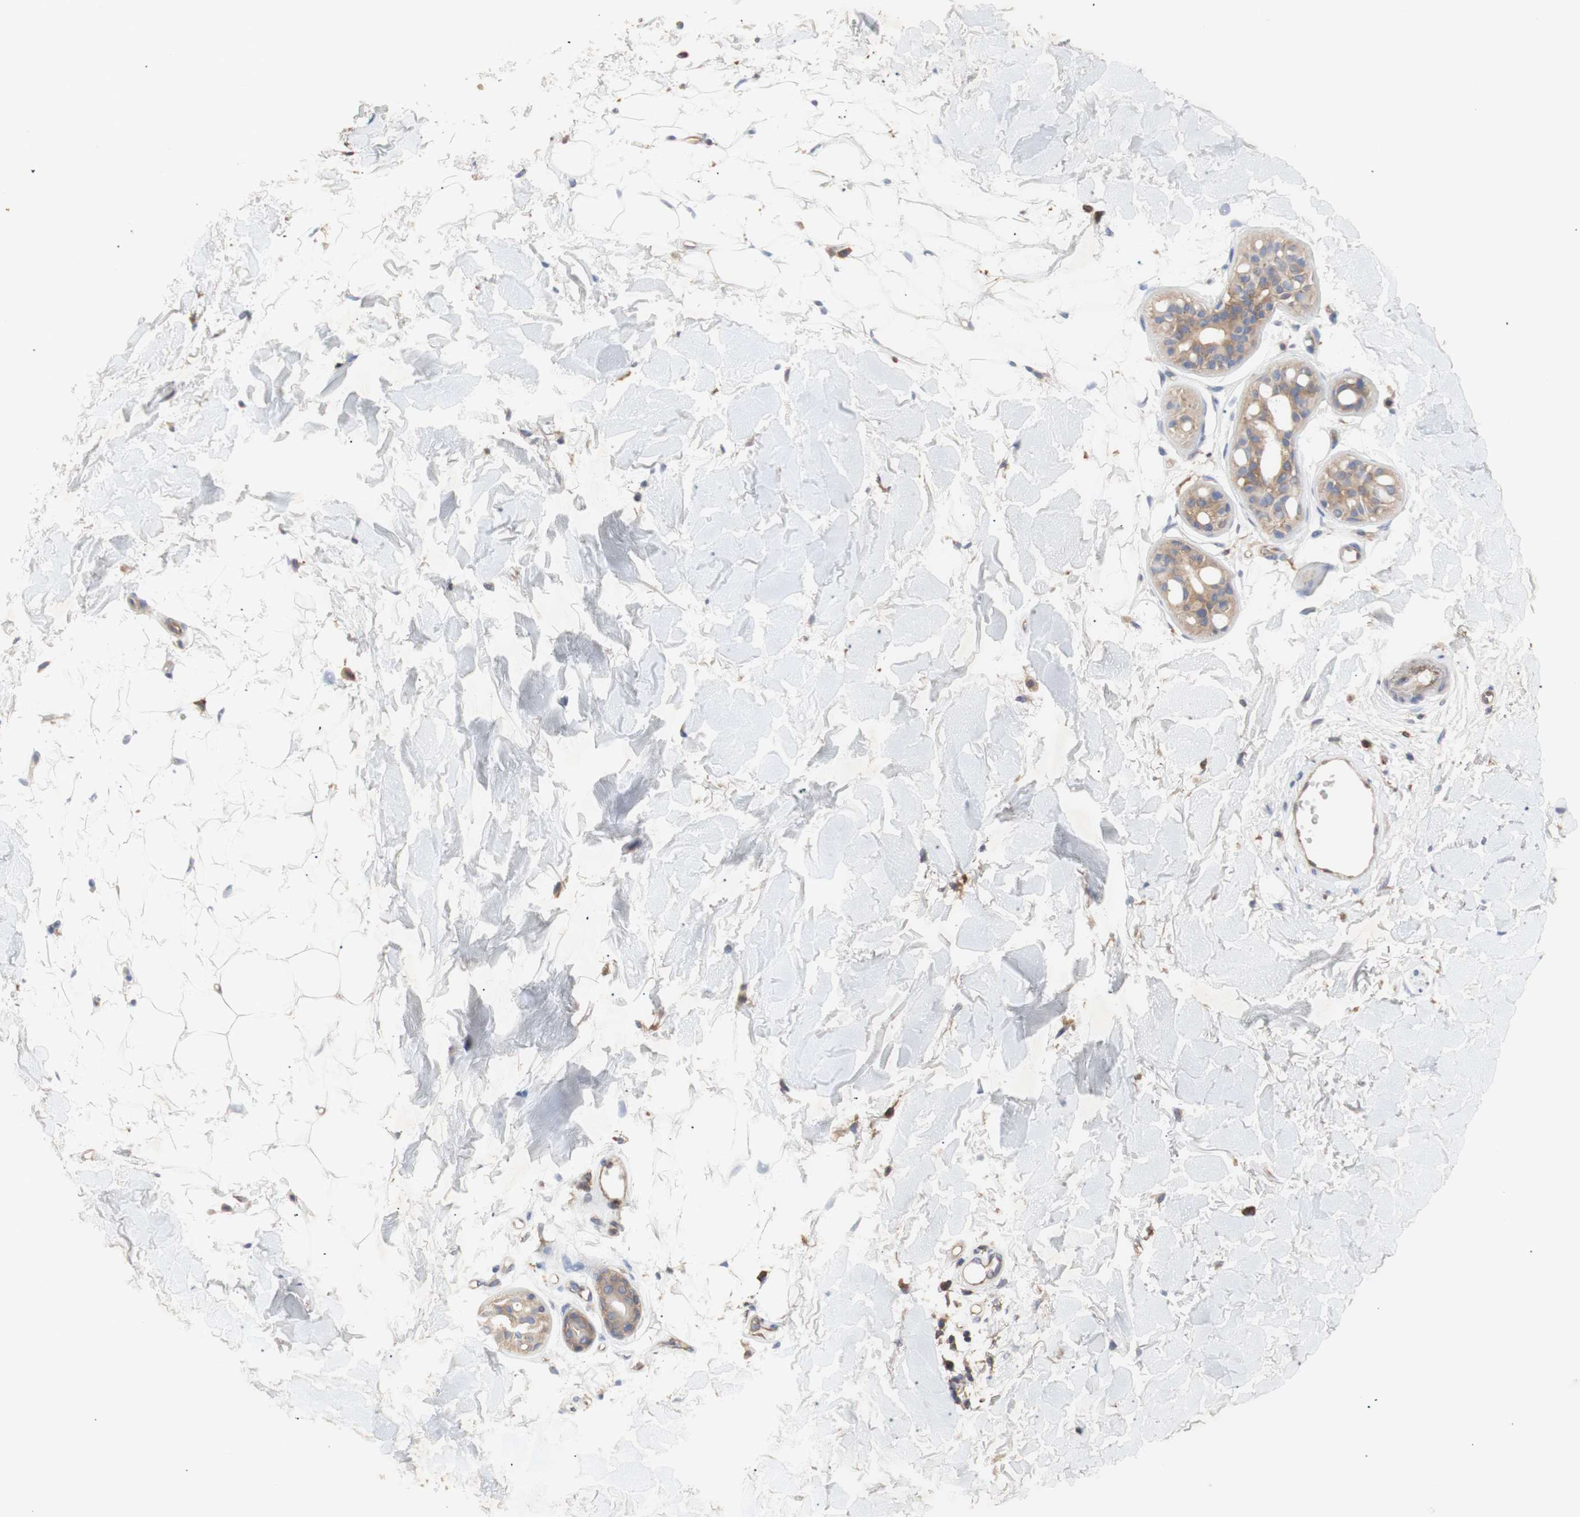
{"staining": {"intensity": "moderate", "quantity": ">75%", "location": "cytoplasmic/membranous"}, "tissue": "skin cancer", "cell_type": "Tumor cells", "image_type": "cancer", "snomed": [{"axis": "morphology", "description": "Basal cell carcinoma"}, {"axis": "topography", "description": "Skin"}], "caption": "High-magnification brightfield microscopy of basal cell carcinoma (skin) stained with DAB (brown) and counterstained with hematoxylin (blue). tumor cells exhibit moderate cytoplasmic/membranous staining is identified in approximately>75% of cells.", "gene": "IKBKG", "patient": {"sex": "female", "age": 58}}